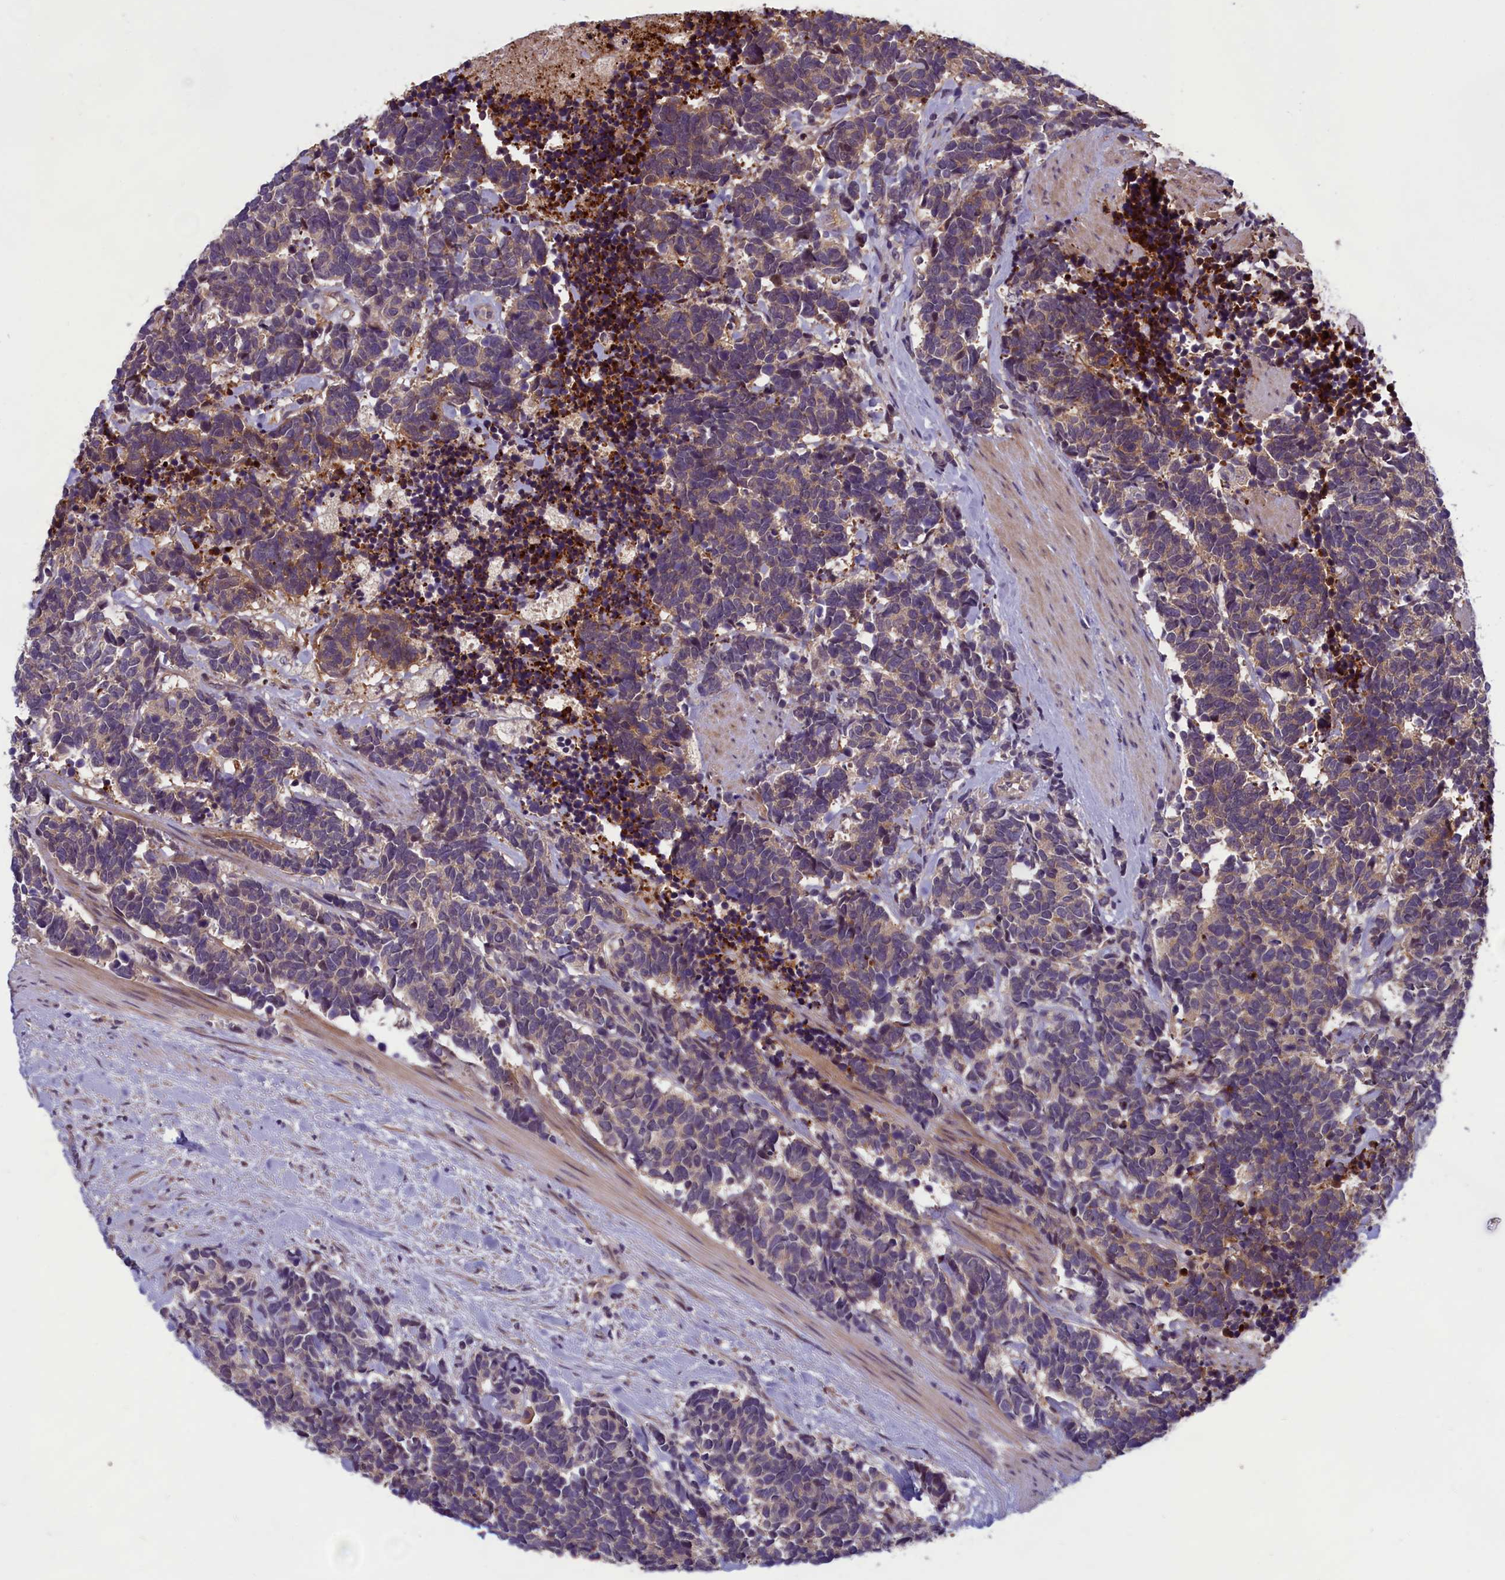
{"staining": {"intensity": "weak", "quantity": "25%-75%", "location": "cytoplasmic/membranous"}, "tissue": "carcinoid", "cell_type": "Tumor cells", "image_type": "cancer", "snomed": [{"axis": "morphology", "description": "Carcinoma, NOS"}, {"axis": "morphology", "description": "Carcinoid, malignant, NOS"}, {"axis": "topography", "description": "Prostate"}], "caption": "There is low levels of weak cytoplasmic/membranous staining in tumor cells of carcinoma, as demonstrated by immunohistochemical staining (brown color).", "gene": "HECA", "patient": {"sex": "male", "age": 57}}